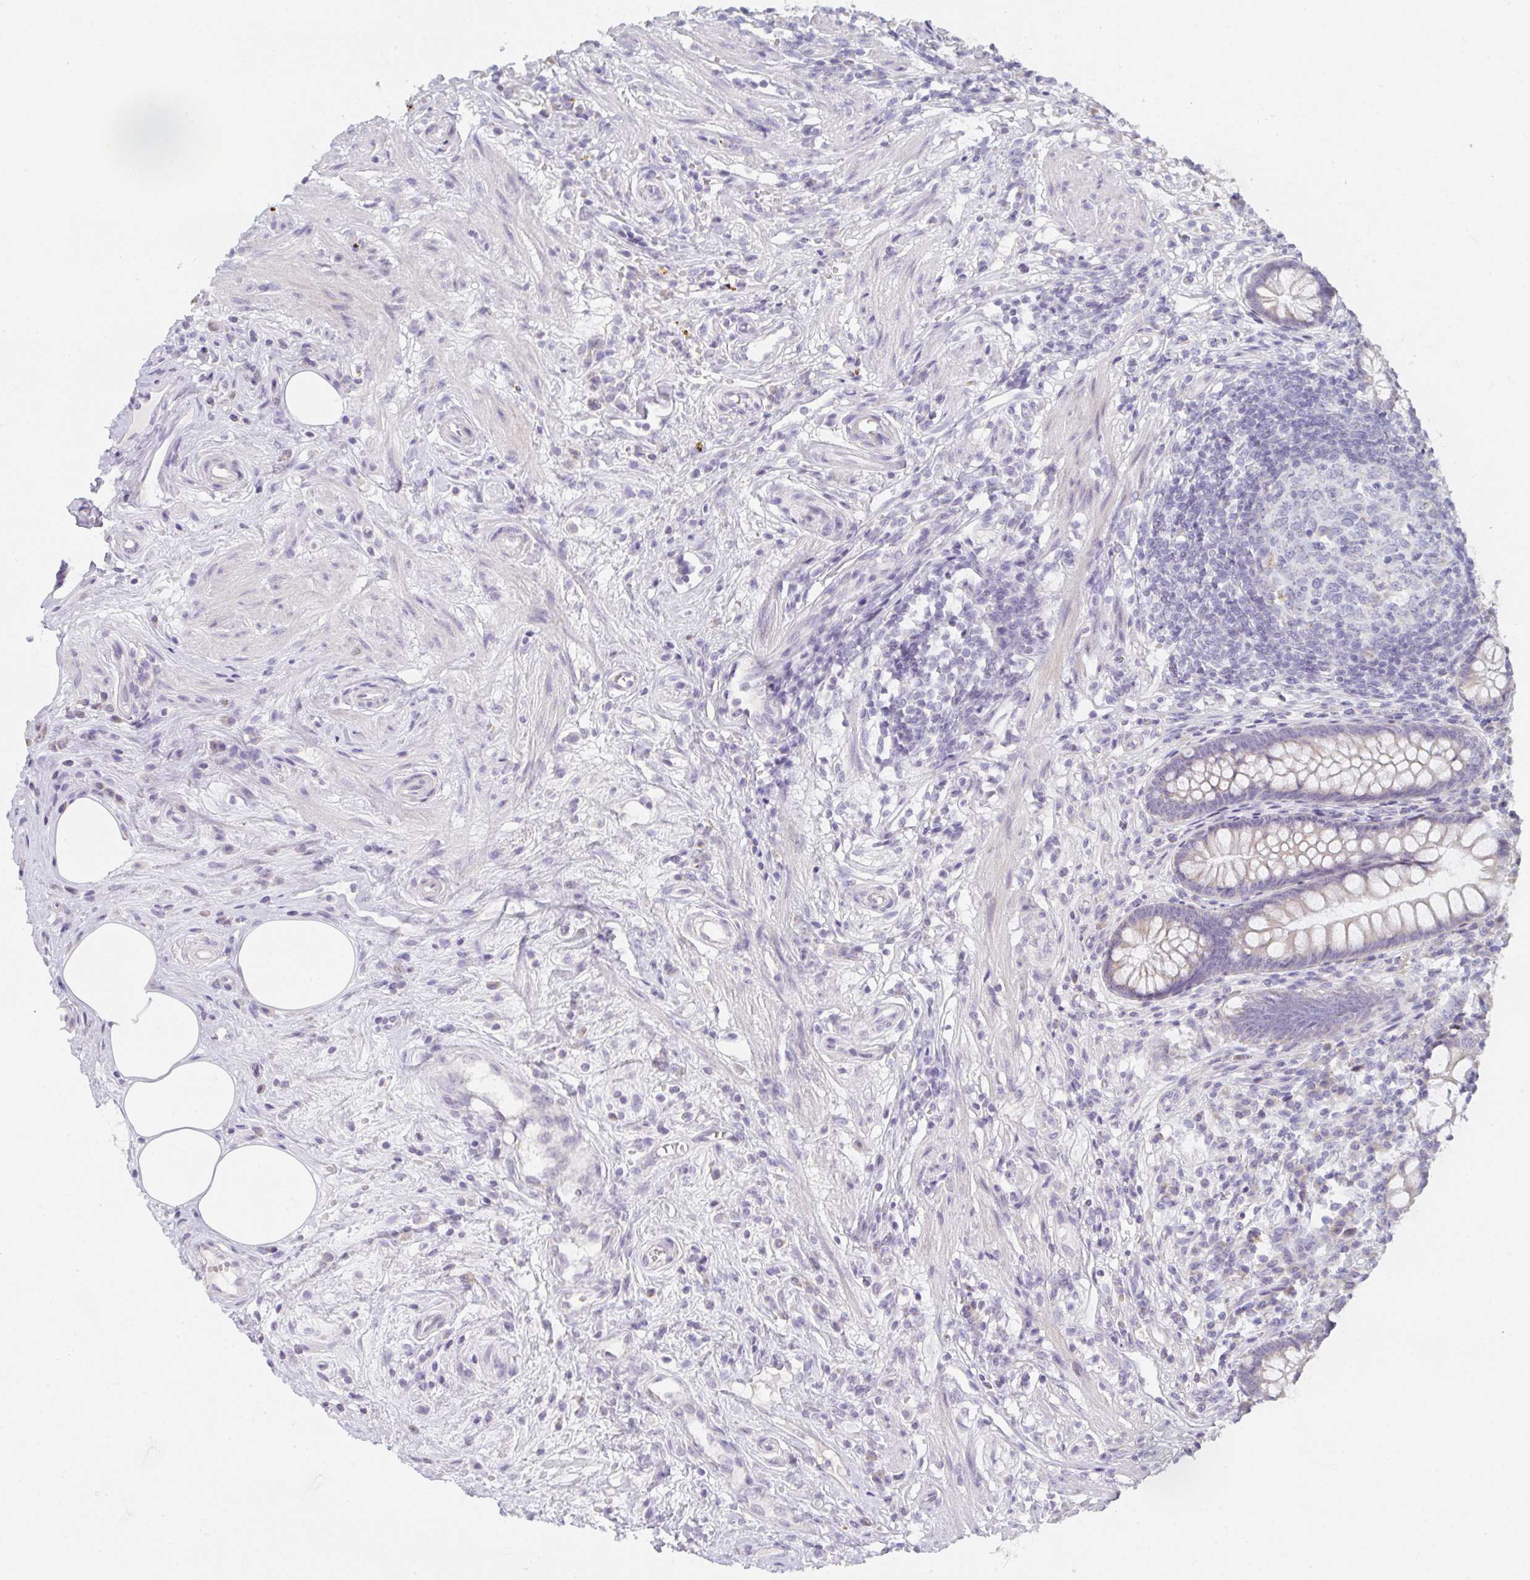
{"staining": {"intensity": "weak", "quantity": "25%-75%", "location": "cytoplasmic/membranous"}, "tissue": "appendix", "cell_type": "Glandular cells", "image_type": "normal", "snomed": [{"axis": "morphology", "description": "Normal tissue, NOS"}, {"axis": "topography", "description": "Appendix"}], "caption": "Immunohistochemistry (DAB (3,3'-diaminobenzidine)) staining of unremarkable appendix exhibits weak cytoplasmic/membranous protein positivity in about 25%-75% of glandular cells. (DAB (3,3'-diaminobenzidine) = brown stain, brightfield microscopy at high magnification).", "gene": "CACNA1S", "patient": {"sex": "female", "age": 56}}